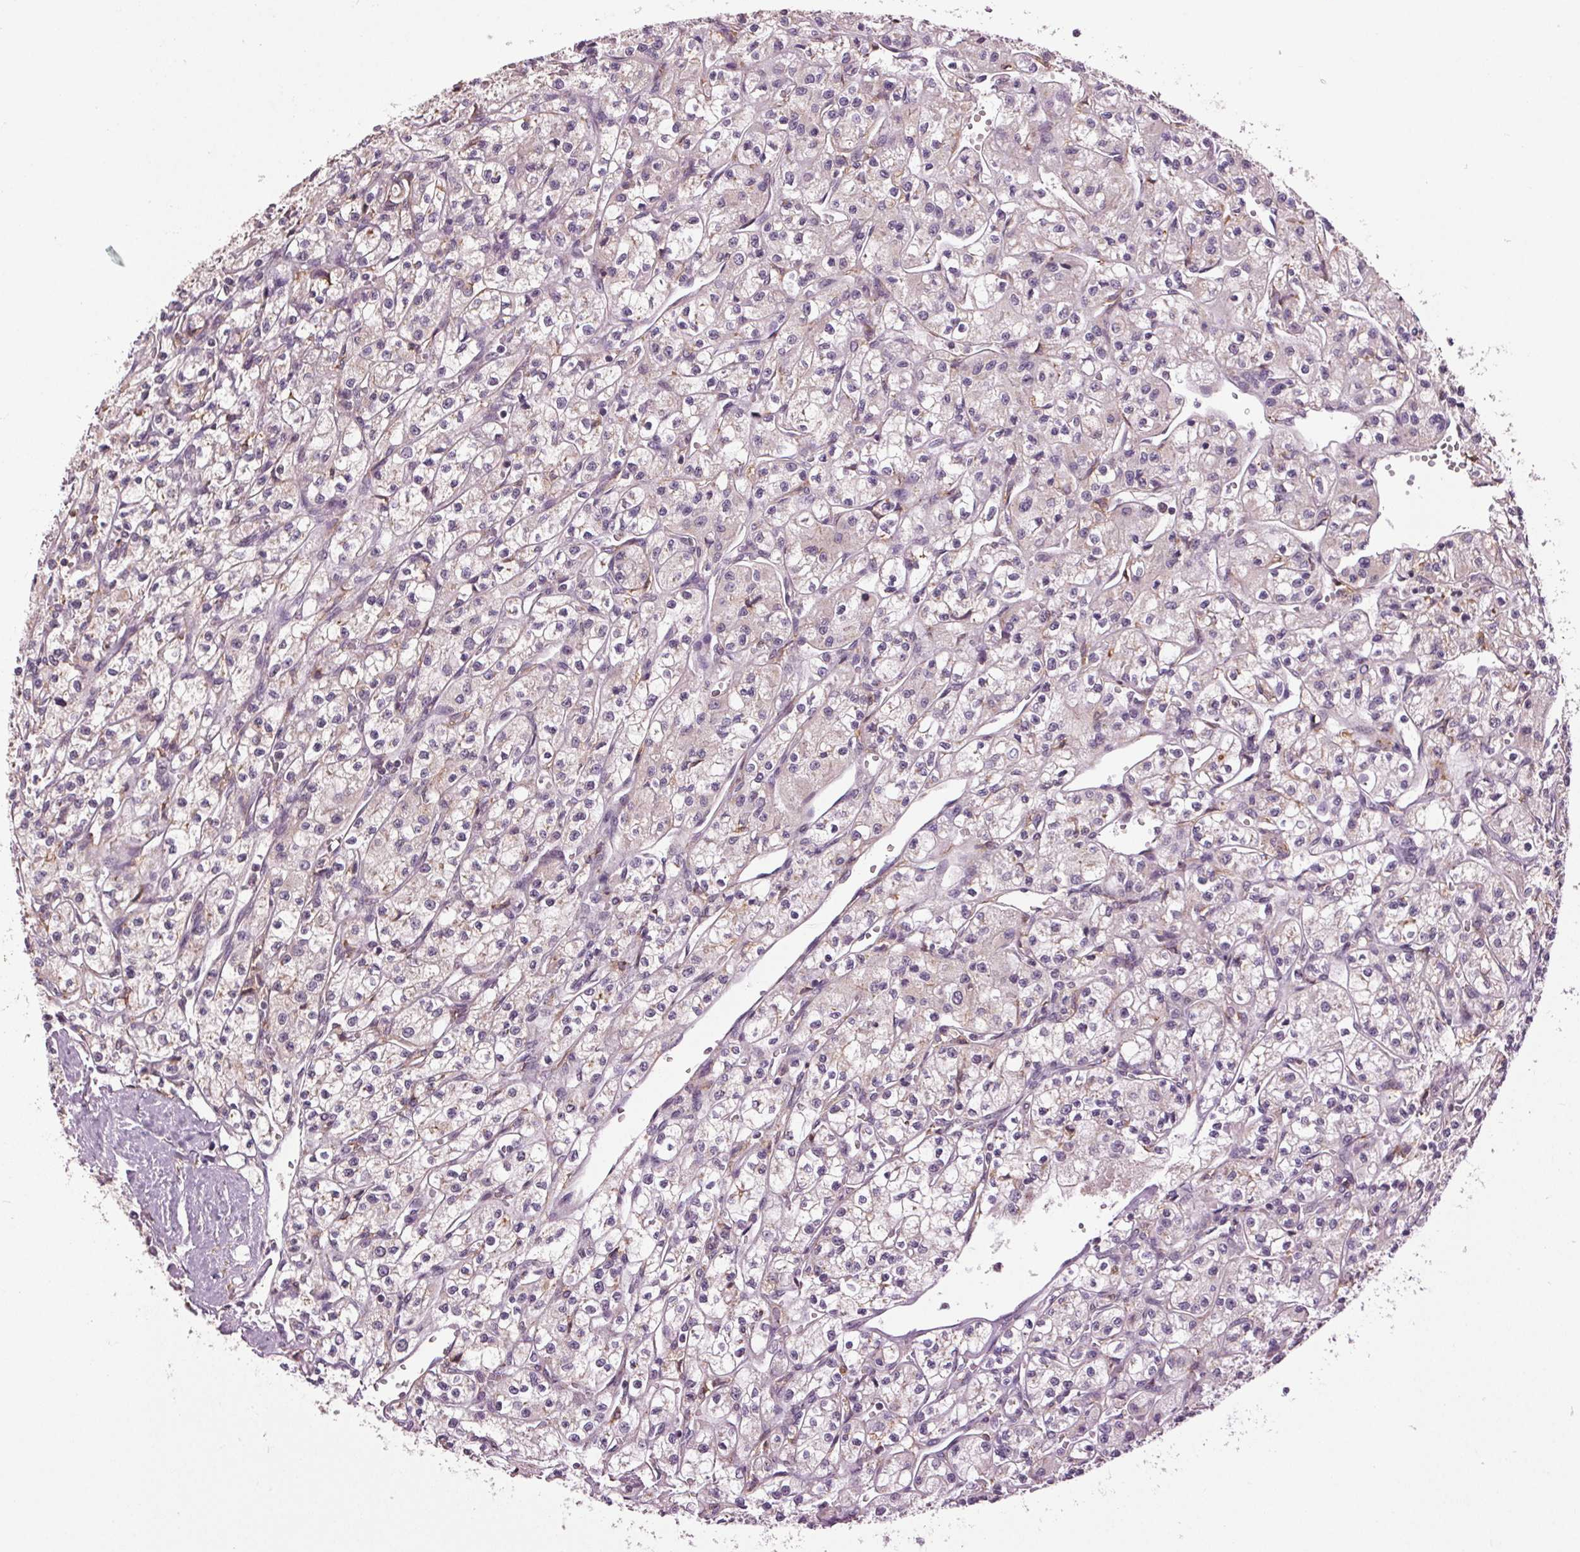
{"staining": {"intensity": "negative", "quantity": "none", "location": "none"}, "tissue": "renal cancer", "cell_type": "Tumor cells", "image_type": "cancer", "snomed": [{"axis": "morphology", "description": "Adenocarcinoma, NOS"}, {"axis": "topography", "description": "Kidney"}], "caption": "DAB immunohistochemical staining of human adenocarcinoma (renal) reveals no significant expression in tumor cells.", "gene": "BSDC1", "patient": {"sex": "female", "age": 70}}